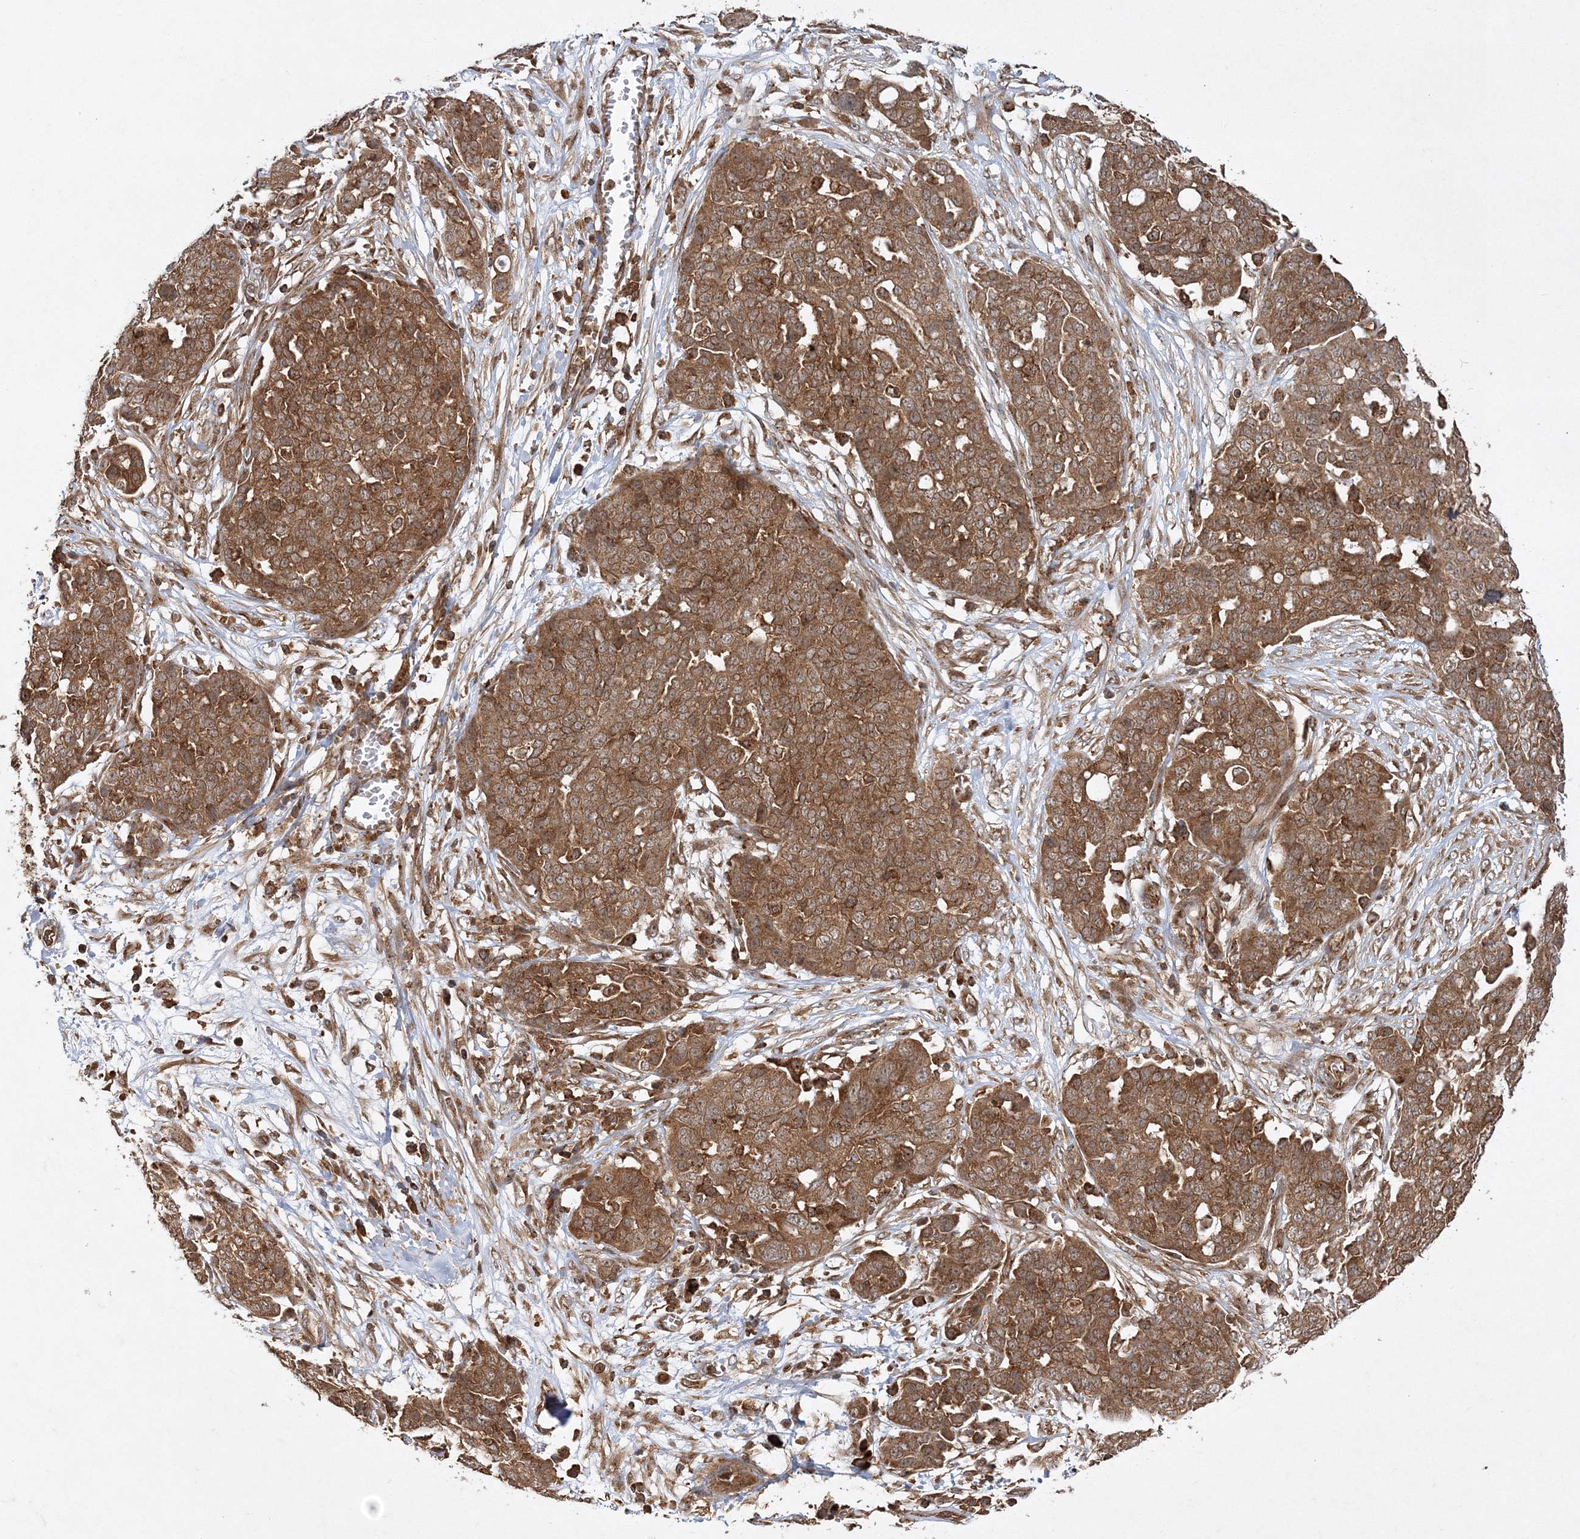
{"staining": {"intensity": "strong", "quantity": ">75%", "location": "cytoplasmic/membranous"}, "tissue": "ovarian cancer", "cell_type": "Tumor cells", "image_type": "cancer", "snomed": [{"axis": "morphology", "description": "Cystadenocarcinoma, serous, NOS"}, {"axis": "topography", "description": "Soft tissue"}, {"axis": "topography", "description": "Ovary"}], "caption": "Strong cytoplasmic/membranous expression for a protein is identified in about >75% of tumor cells of ovarian serous cystadenocarcinoma using immunohistochemistry (IHC).", "gene": "WDR37", "patient": {"sex": "female", "age": 57}}